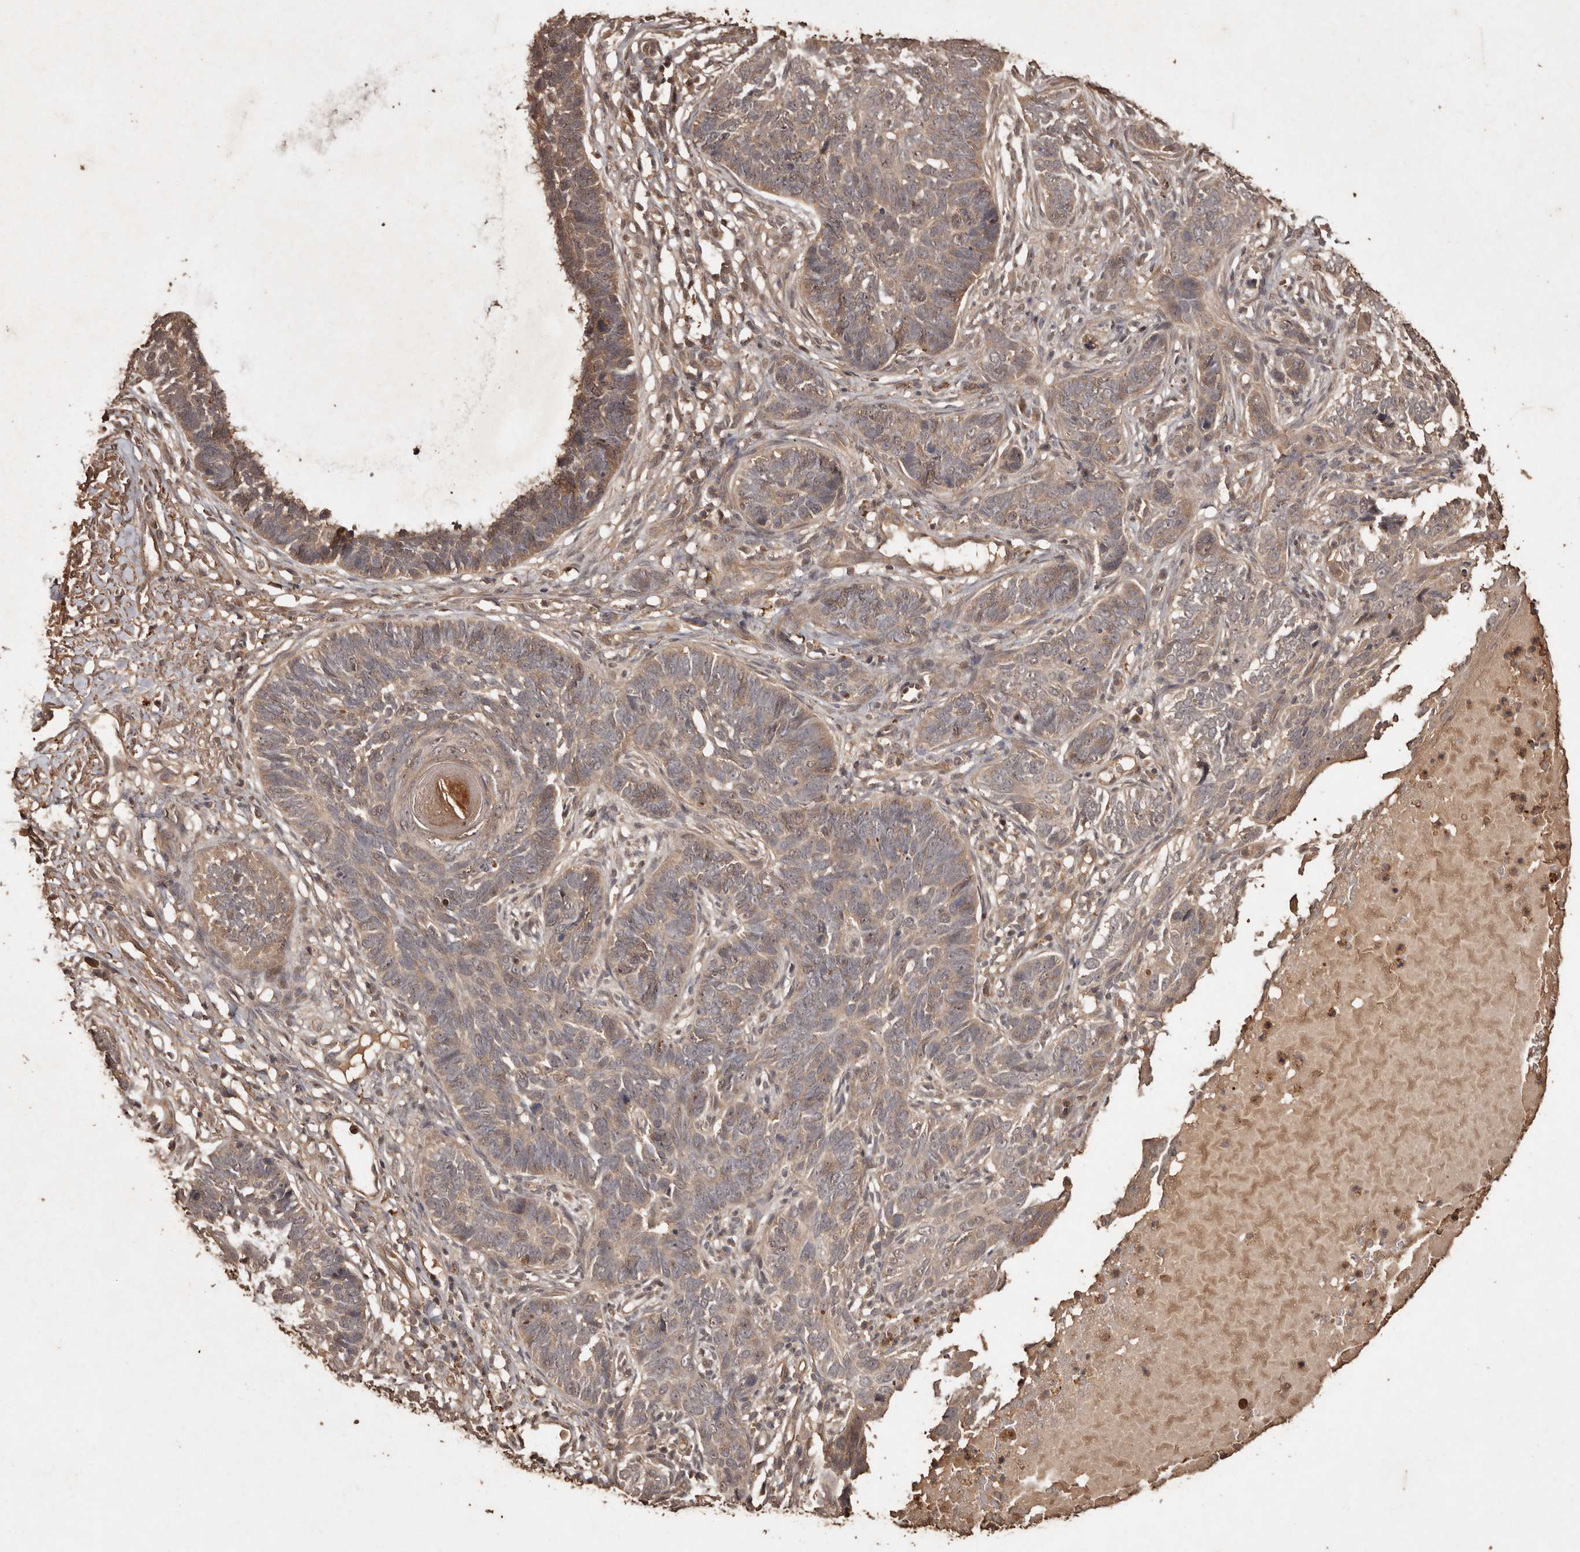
{"staining": {"intensity": "weak", "quantity": ">75%", "location": "cytoplasmic/membranous"}, "tissue": "skin cancer", "cell_type": "Tumor cells", "image_type": "cancer", "snomed": [{"axis": "morphology", "description": "Normal tissue, NOS"}, {"axis": "morphology", "description": "Basal cell carcinoma"}, {"axis": "topography", "description": "Skin"}], "caption": "Protein analysis of skin basal cell carcinoma tissue shows weak cytoplasmic/membranous expression in about >75% of tumor cells. The protein is shown in brown color, while the nuclei are stained blue.", "gene": "PKDCC", "patient": {"sex": "male", "age": 77}}